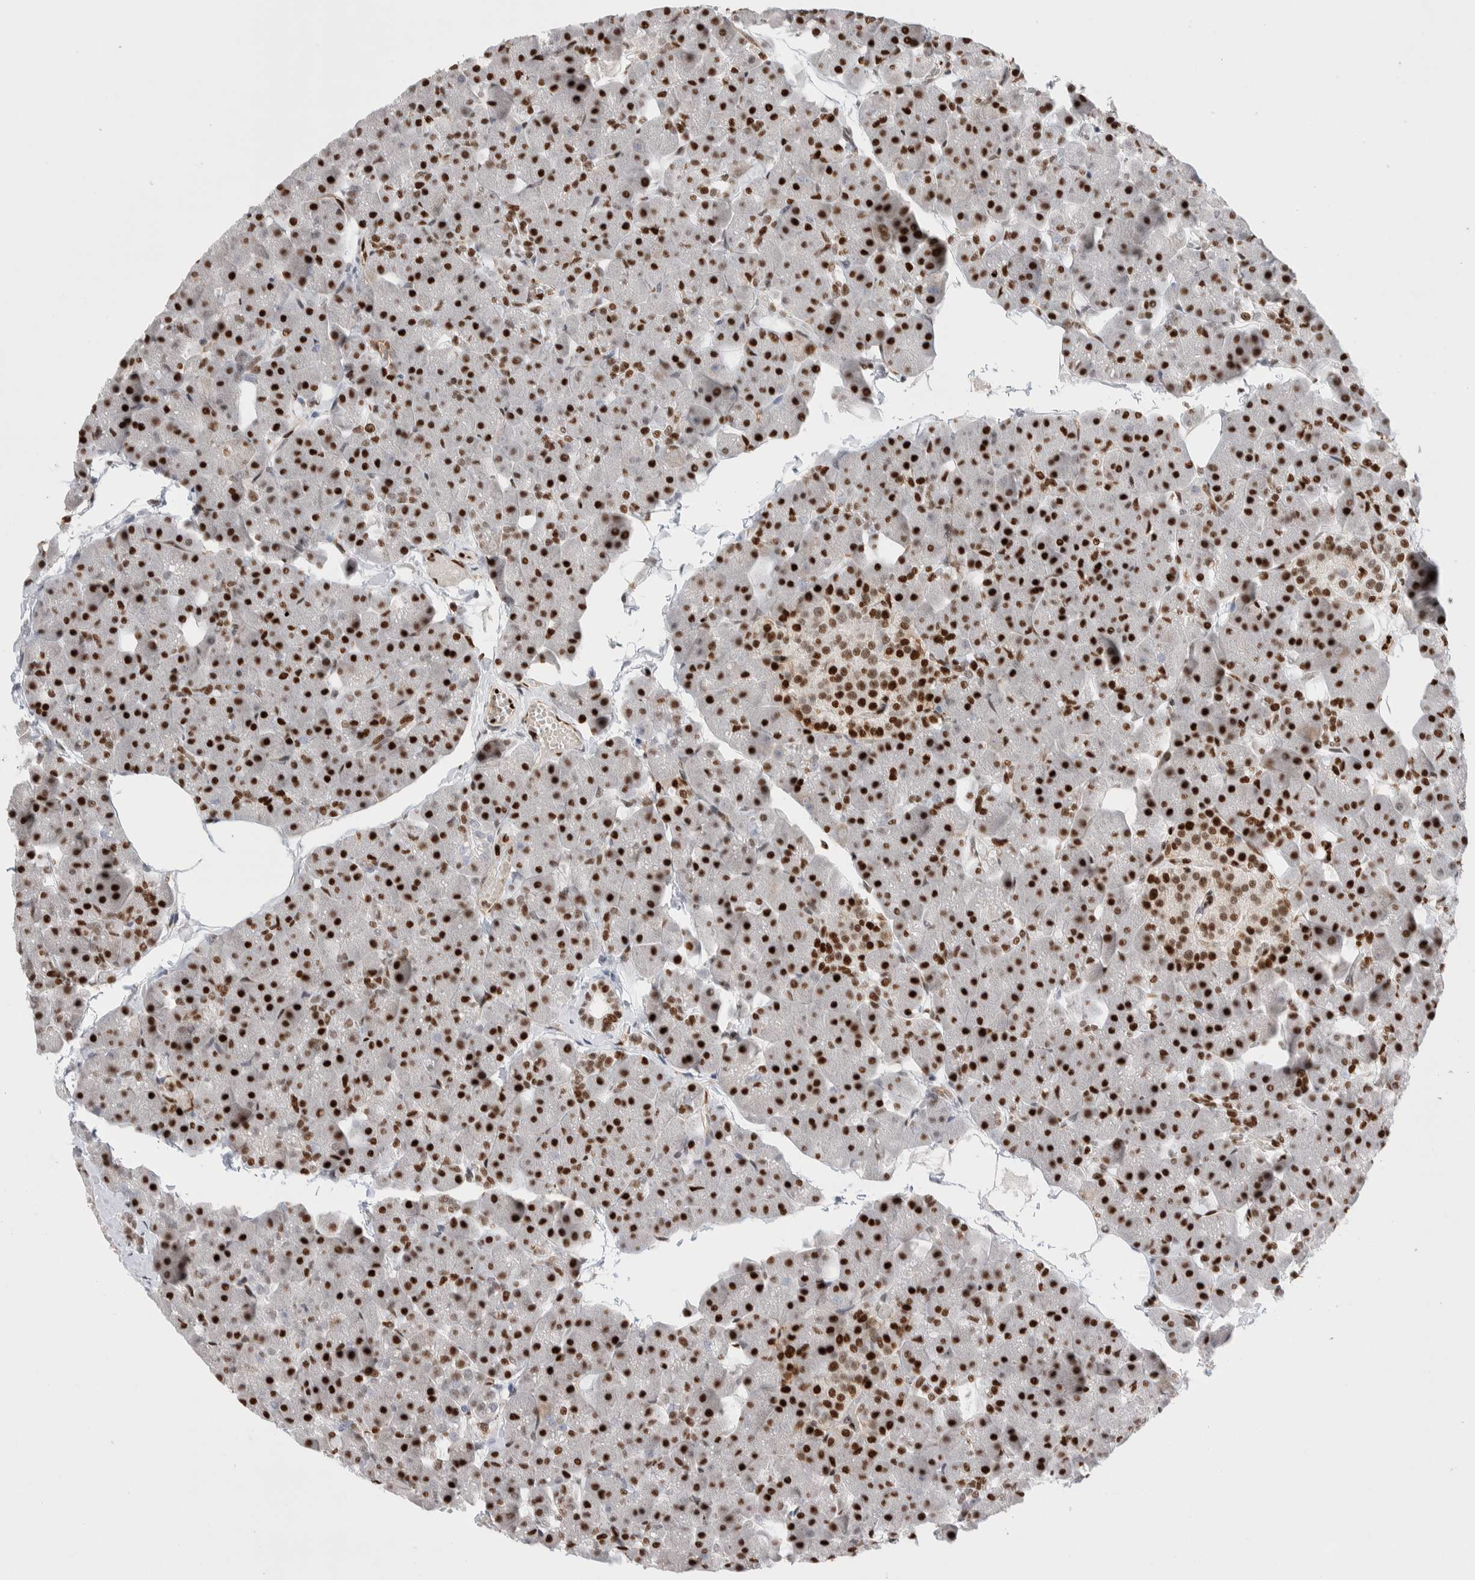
{"staining": {"intensity": "strong", "quantity": ">75%", "location": "nuclear"}, "tissue": "pancreas", "cell_type": "Exocrine glandular cells", "image_type": "normal", "snomed": [{"axis": "morphology", "description": "Normal tissue, NOS"}, {"axis": "topography", "description": "Pancreas"}], "caption": "Immunohistochemistry micrograph of normal human pancreas stained for a protein (brown), which displays high levels of strong nuclear staining in approximately >75% of exocrine glandular cells.", "gene": "C17orf49", "patient": {"sex": "male", "age": 35}}